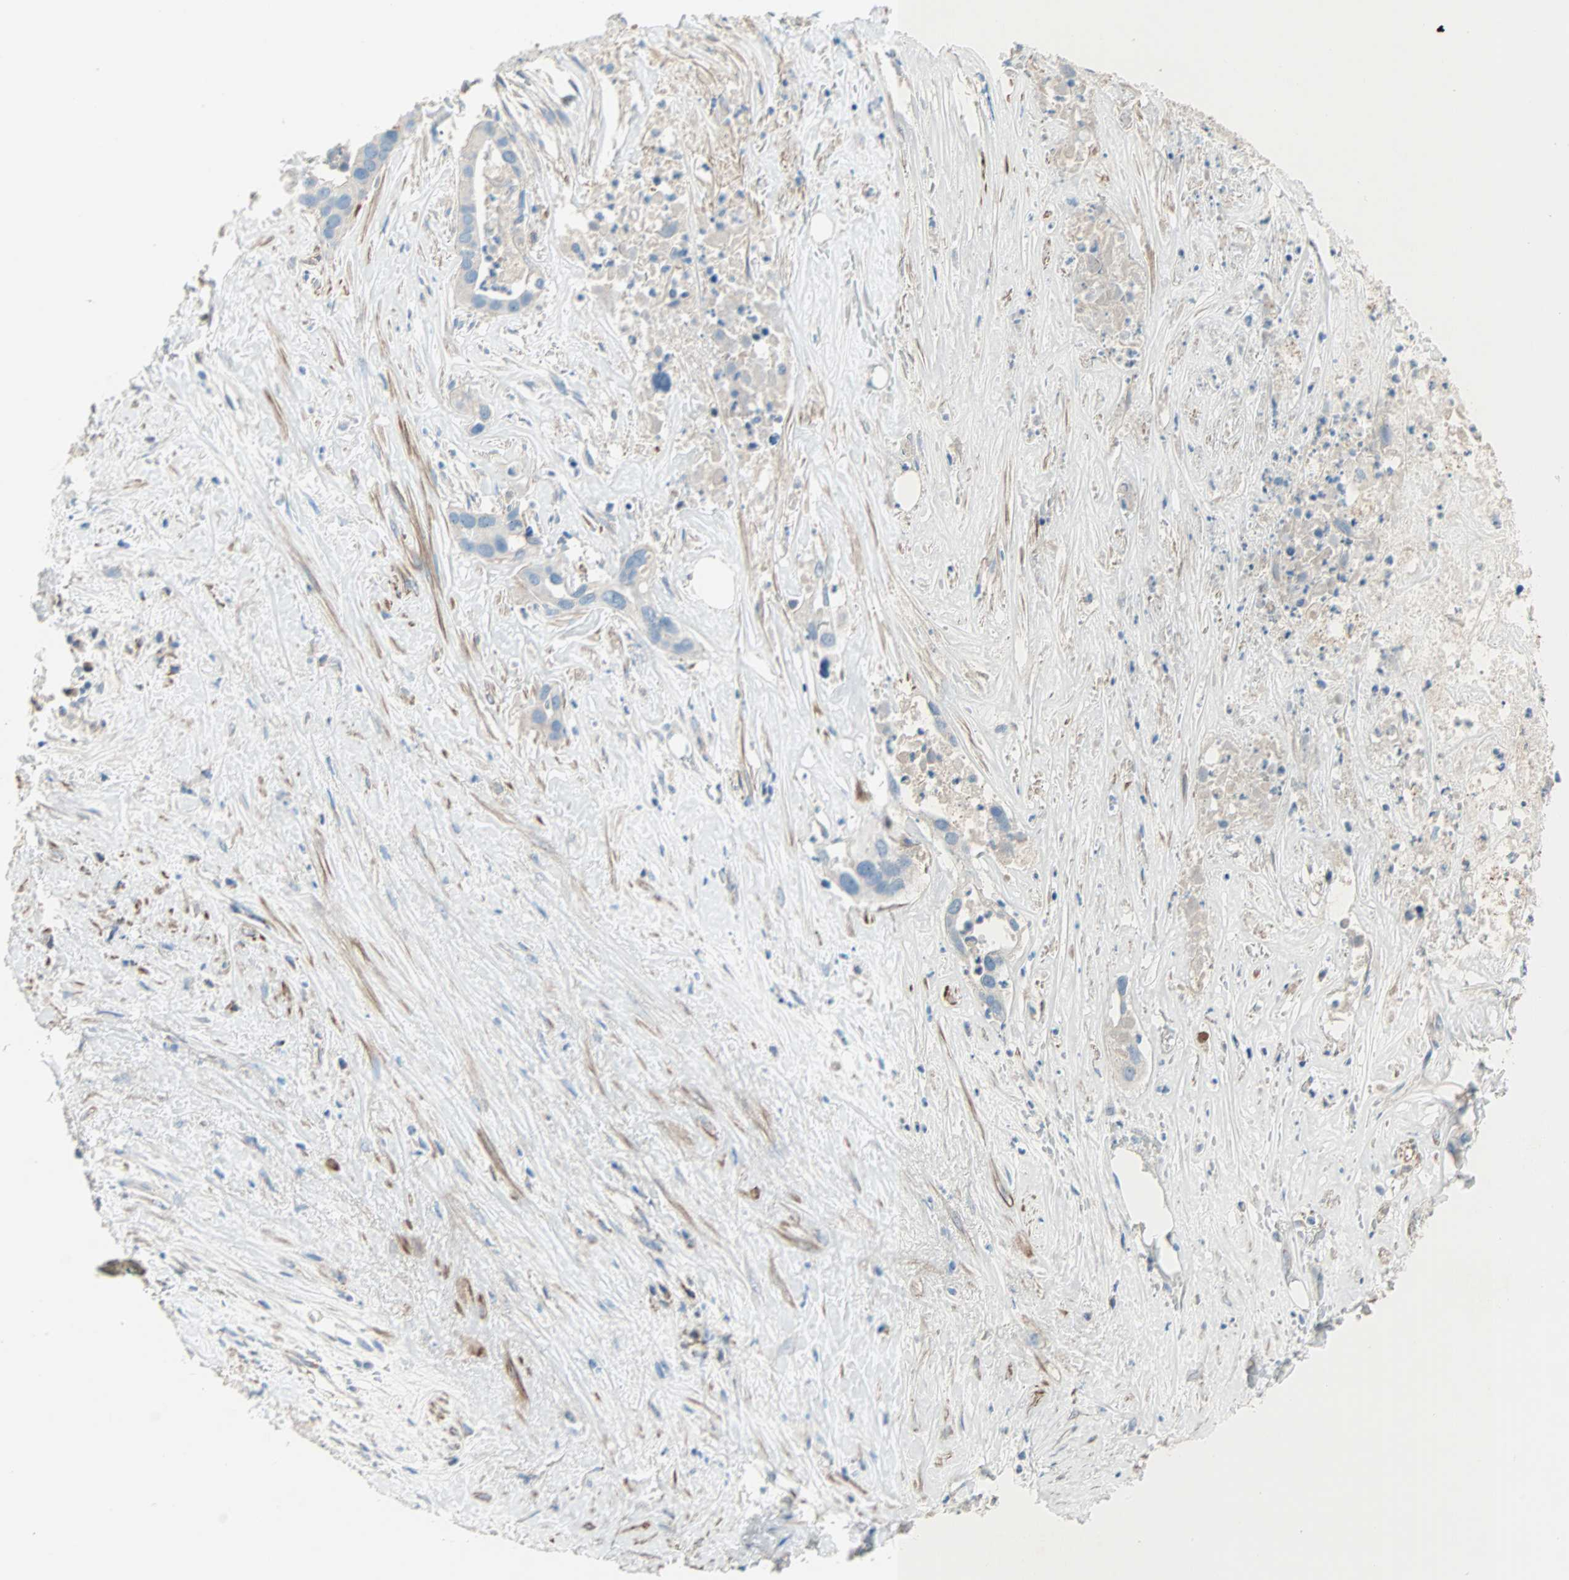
{"staining": {"intensity": "moderate", "quantity": "<25%", "location": "cytoplasmic/membranous"}, "tissue": "liver cancer", "cell_type": "Tumor cells", "image_type": "cancer", "snomed": [{"axis": "morphology", "description": "Cholangiocarcinoma"}, {"axis": "topography", "description": "Liver"}], "caption": "IHC (DAB) staining of liver cancer (cholangiocarcinoma) reveals moderate cytoplasmic/membranous protein staining in about <25% of tumor cells.", "gene": "ACVRL1", "patient": {"sex": "female", "age": 65}}